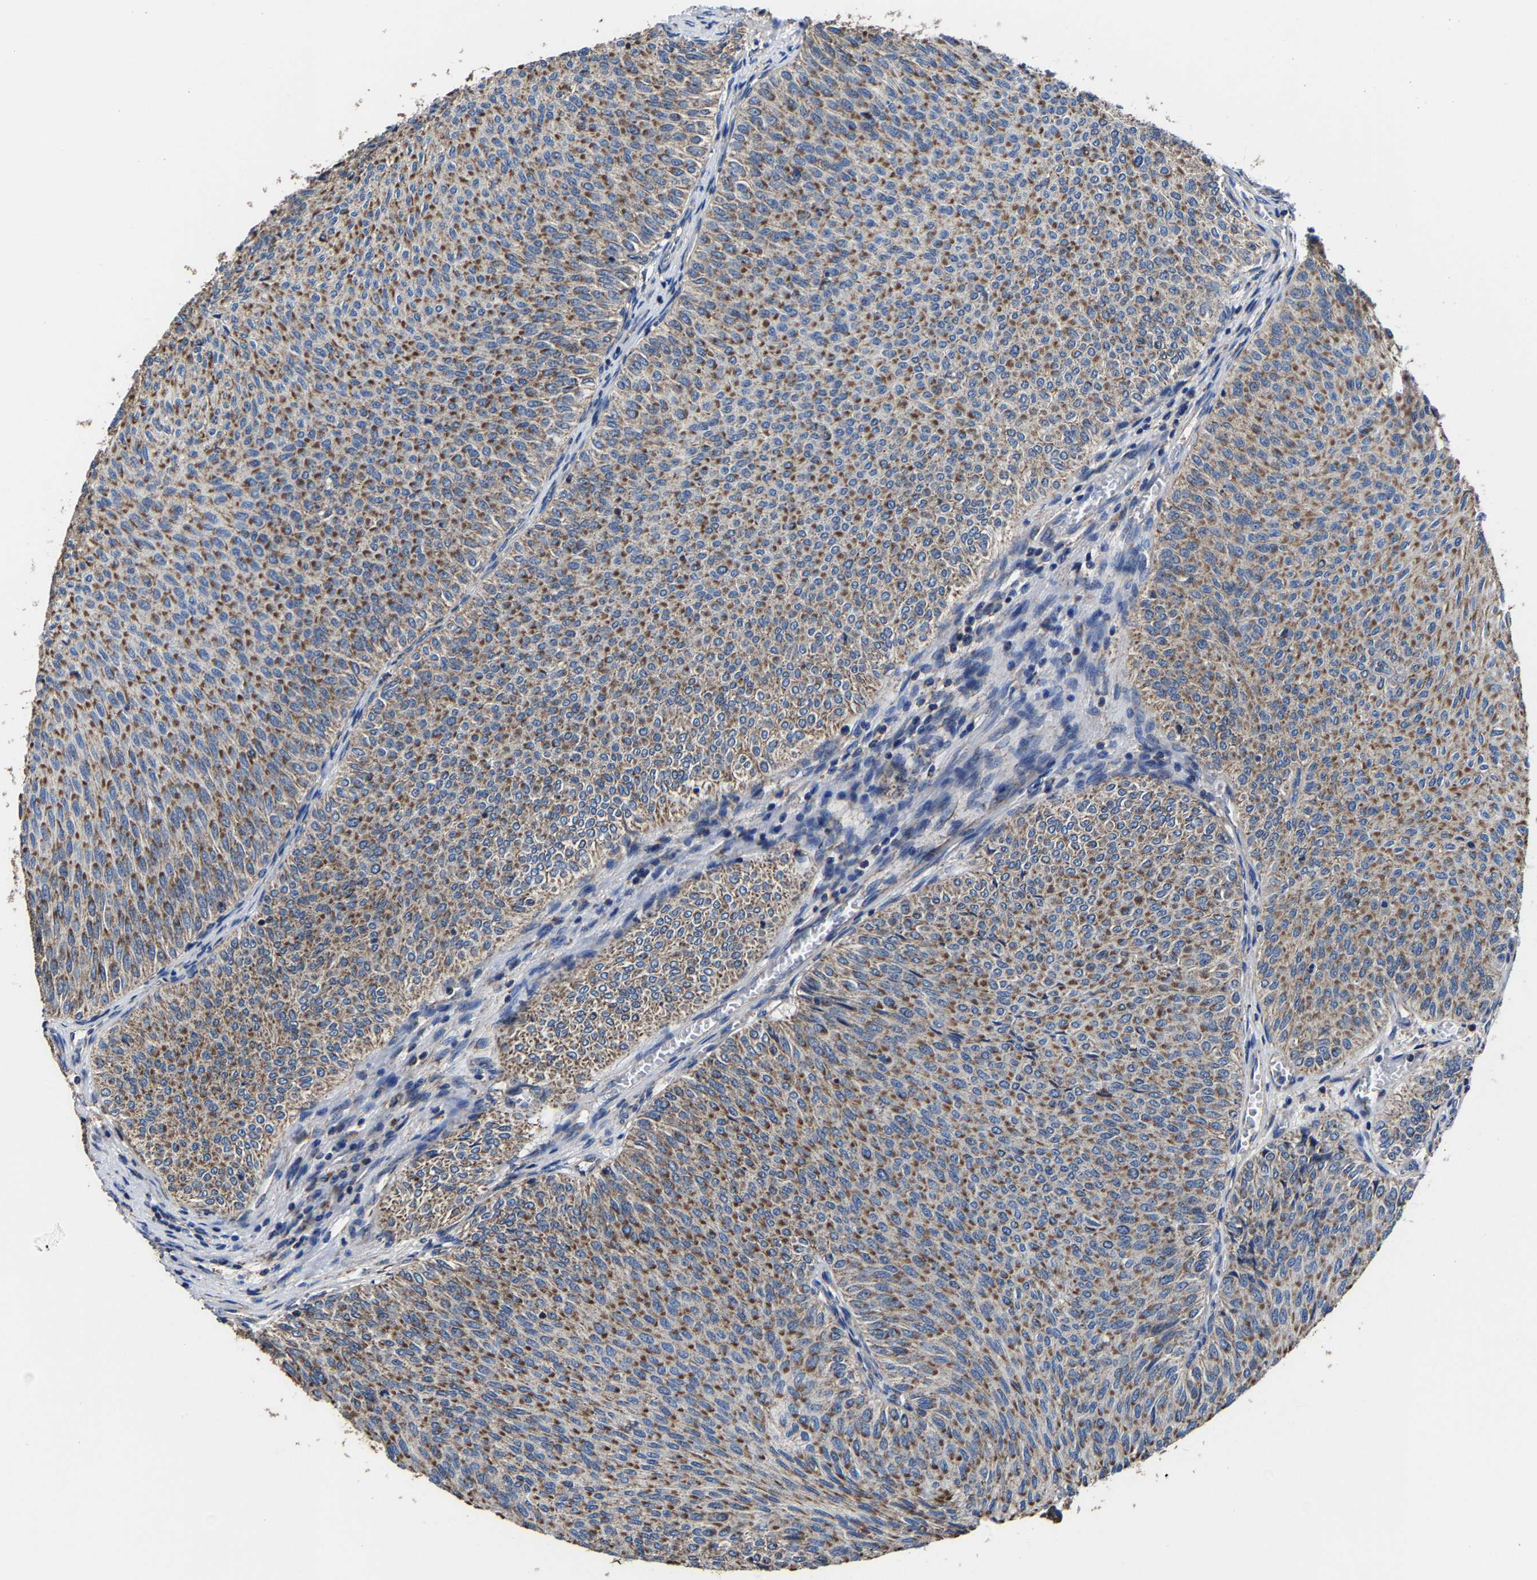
{"staining": {"intensity": "moderate", "quantity": ">75%", "location": "cytoplasmic/membranous"}, "tissue": "urothelial cancer", "cell_type": "Tumor cells", "image_type": "cancer", "snomed": [{"axis": "morphology", "description": "Urothelial carcinoma, Low grade"}, {"axis": "topography", "description": "Urinary bladder"}], "caption": "Low-grade urothelial carcinoma stained with DAB immunohistochemistry (IHC) reveals medium levels of moderate cytoplasmic/membranous staining in approximately >75% of tumor cells.", "gene": "ZCCHC7", "patient": {"sex": "male", "age": 78}}